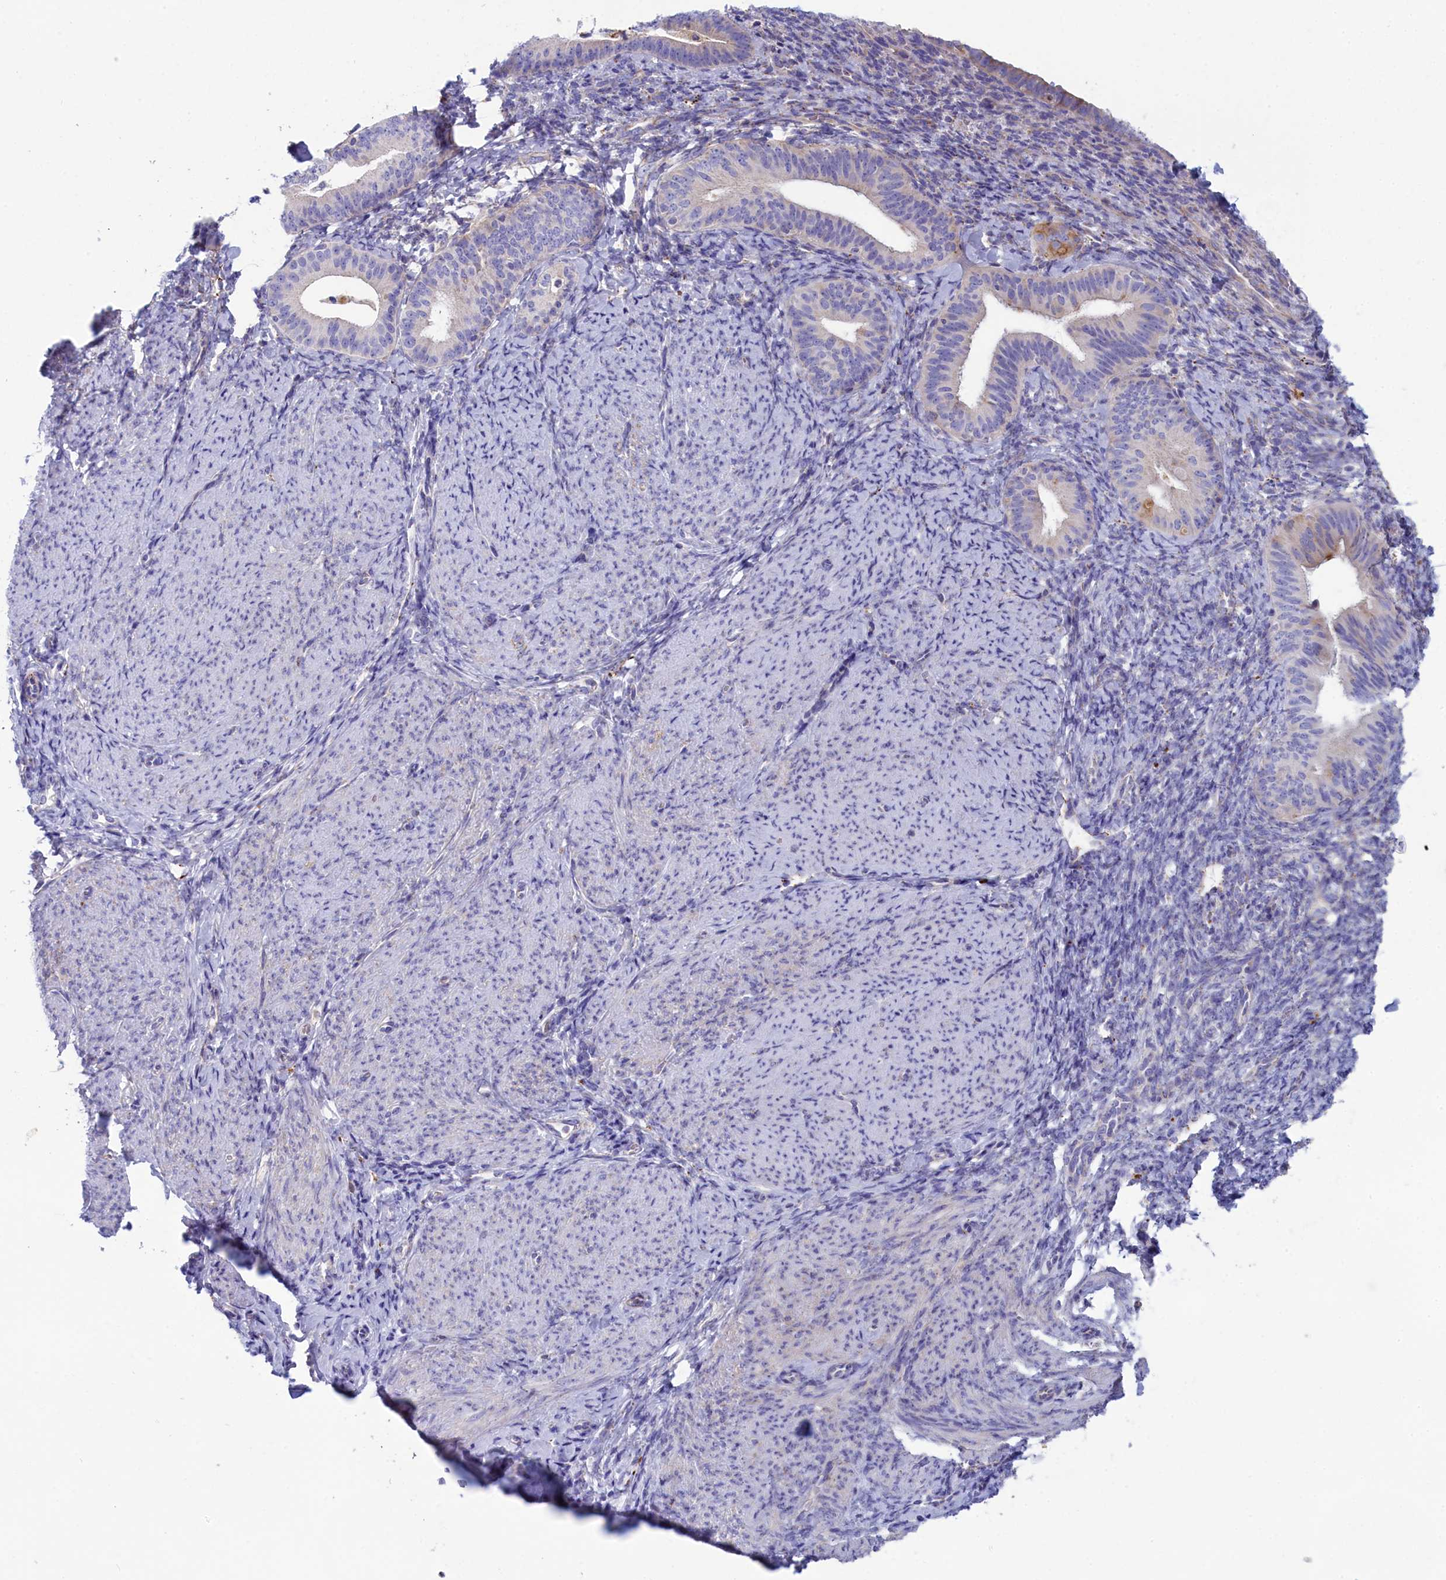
{"staining": {"intensity": "negative", "quantity": "none", "location": "none"}, "tissue": "endometrium", "cell_type": "Cells in endometrial stroma", "image_type": "normal", "snomed": [{"axis": "morphology", "description": "Normal tissue, NOS"}, {"axis": "topography", "description": "Endometrium"}], "caption": "A high-resolution histopathology image shows immunohistochemistry (IHC) staining of benign endometrium, which demonstrates no significant positivity in cells in endometrial stroma.", "gene": "WDR6", "patient": {"sex": "female", "age": 65}}